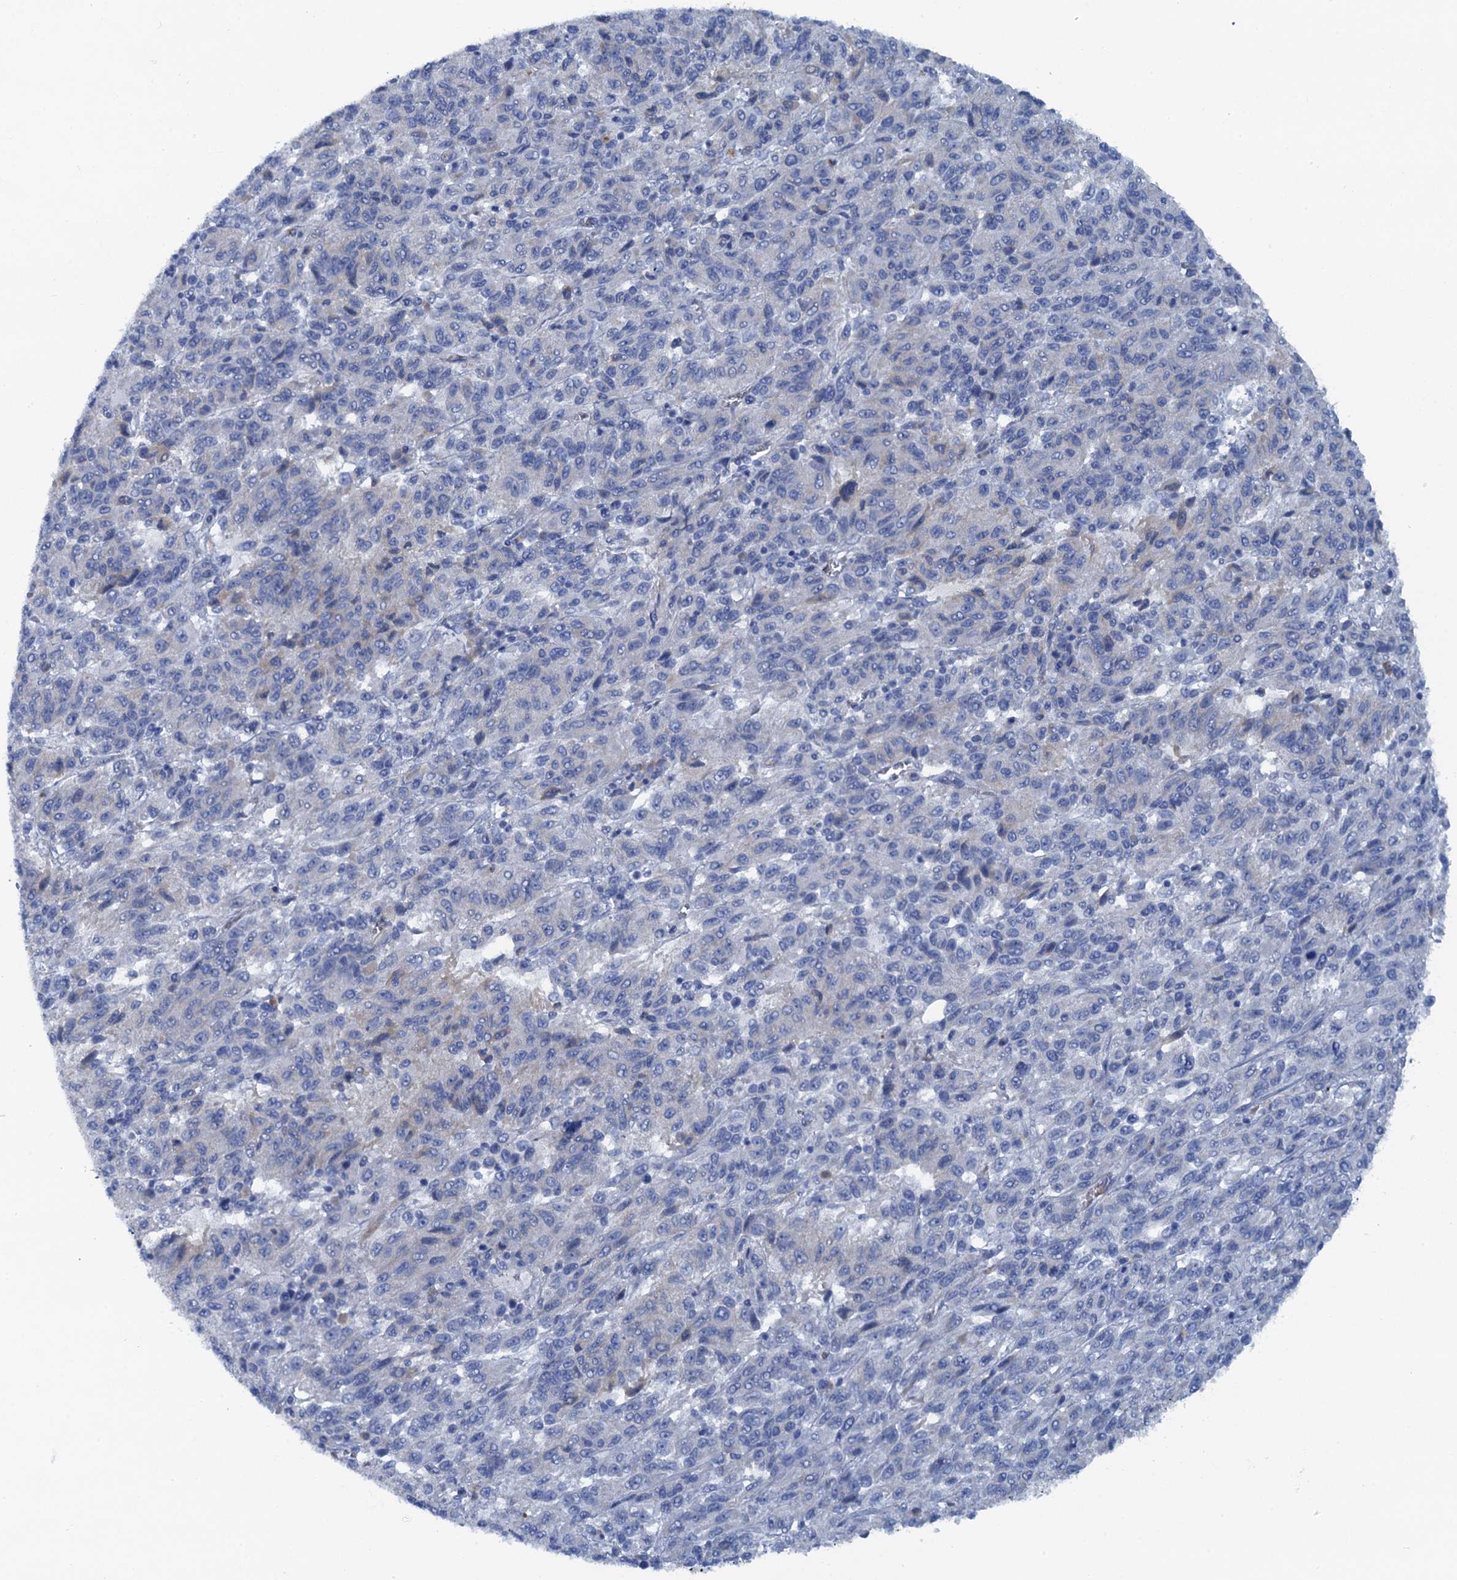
{"staining": {"intensity": "negative", "quantity": "none", "location": "none"}, "tissue": "melanoma", "cell_type": "Tumor cells", "image_type": "cancer", "snomed": [{"axis": "morphology", "description": "Malignant melanoma, Metastatic site"}, {"axis": "topography", "description": "Lung"}], "caption": "The micrograph exhibits no staining of tumor cells in malignant melanoma (metastatic site).", "gene": "MYADML2", "patient": {"sex": "male", "age": 64}}